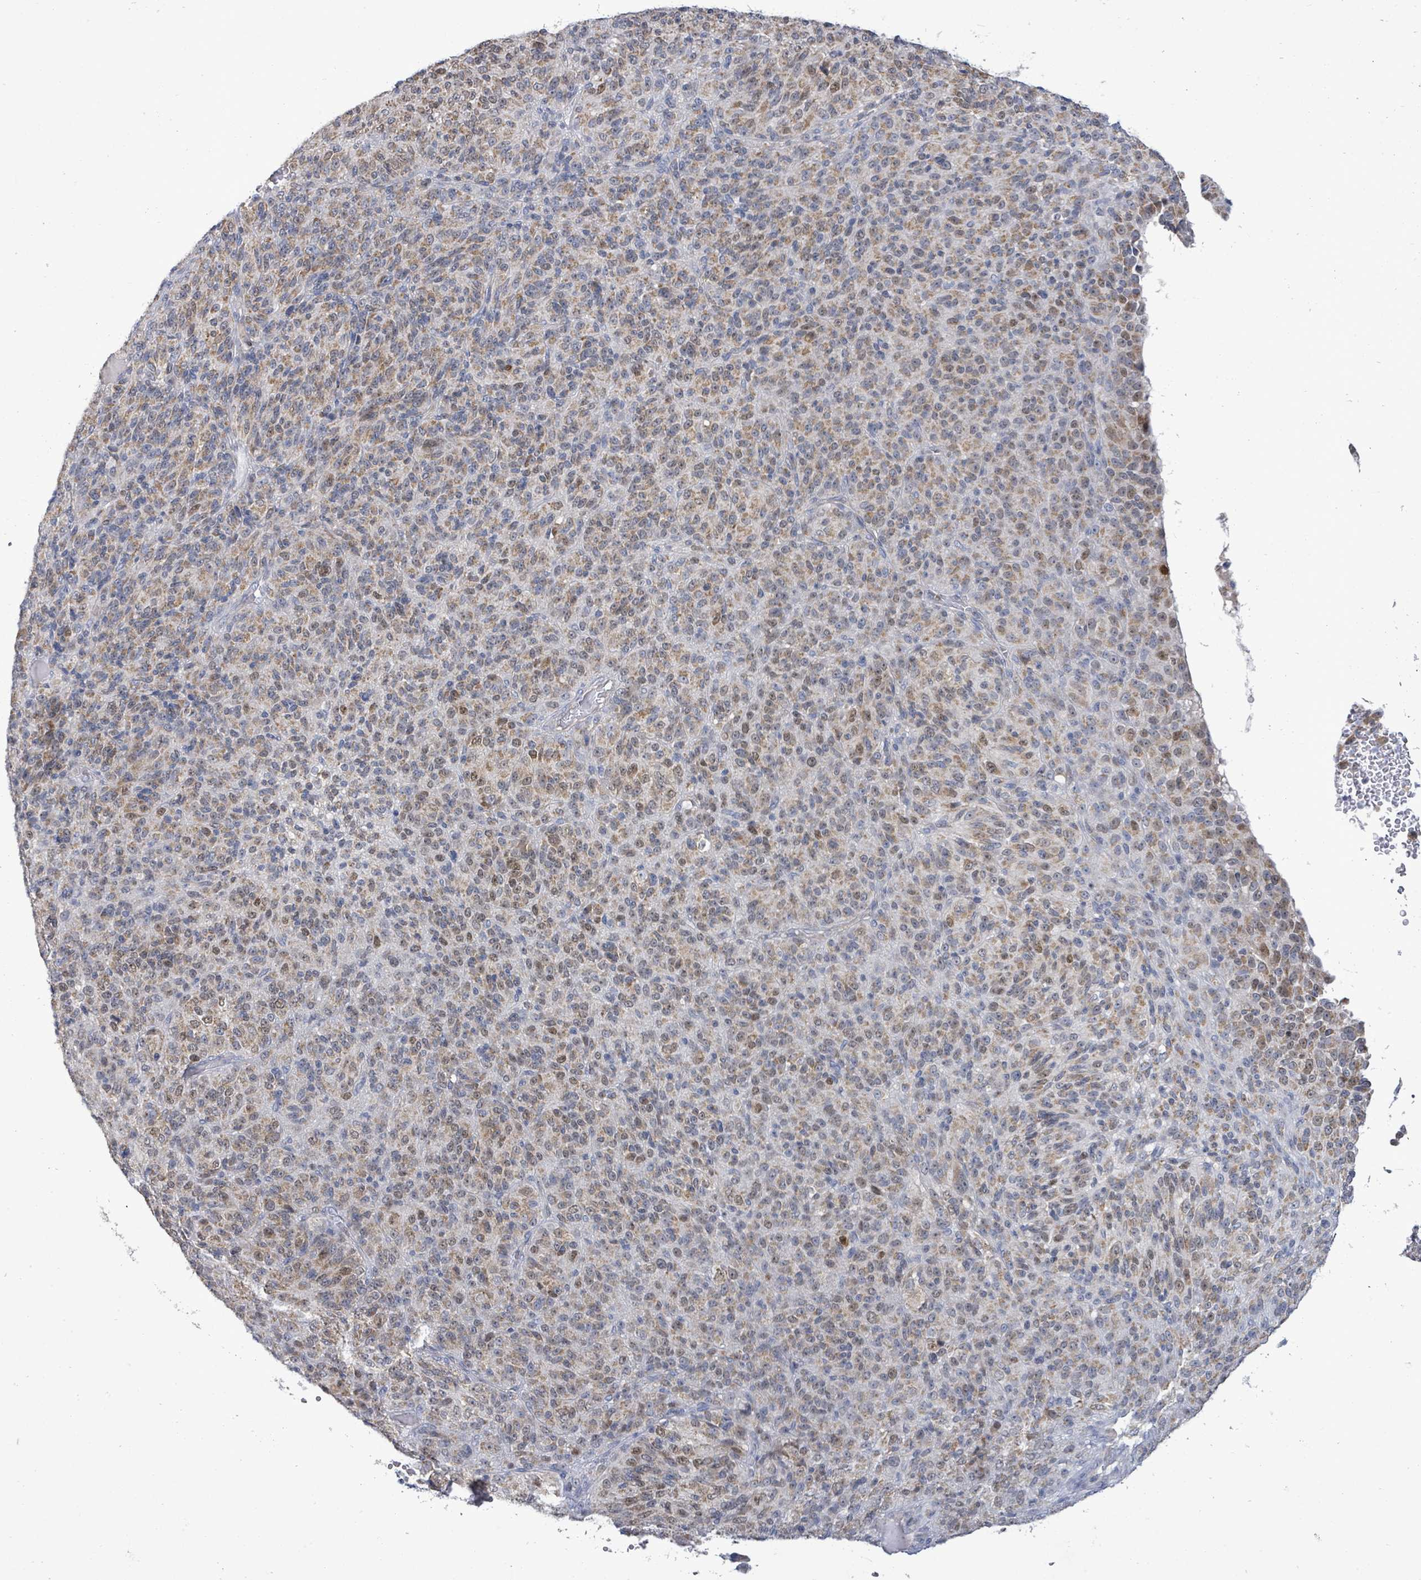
{"staining": {"intensity": "moderate", "quantity": ">75%", "location": "cytoplasmic/membranous,nuclear"}, "tissue": "melanoma", "cell_type": "Tumor cells", "image_type": "cancer", "snomed": [{"axis": "morphology", "description": "Malignant melanoma, Metastatic site"}, {"axis": "topography", "description": "Brain"}], "caption": "Immunohistochemistry (IHC) image of malignant melanoma (metastatic site) stained for a protein (brown), which demonstrates medium levels of moderate cytoplasmic/membranous and nuclear expression in about >75% of tumor cells.", "gene": "ZFPM1", "patient": {"sex": "female", "age": 56}}